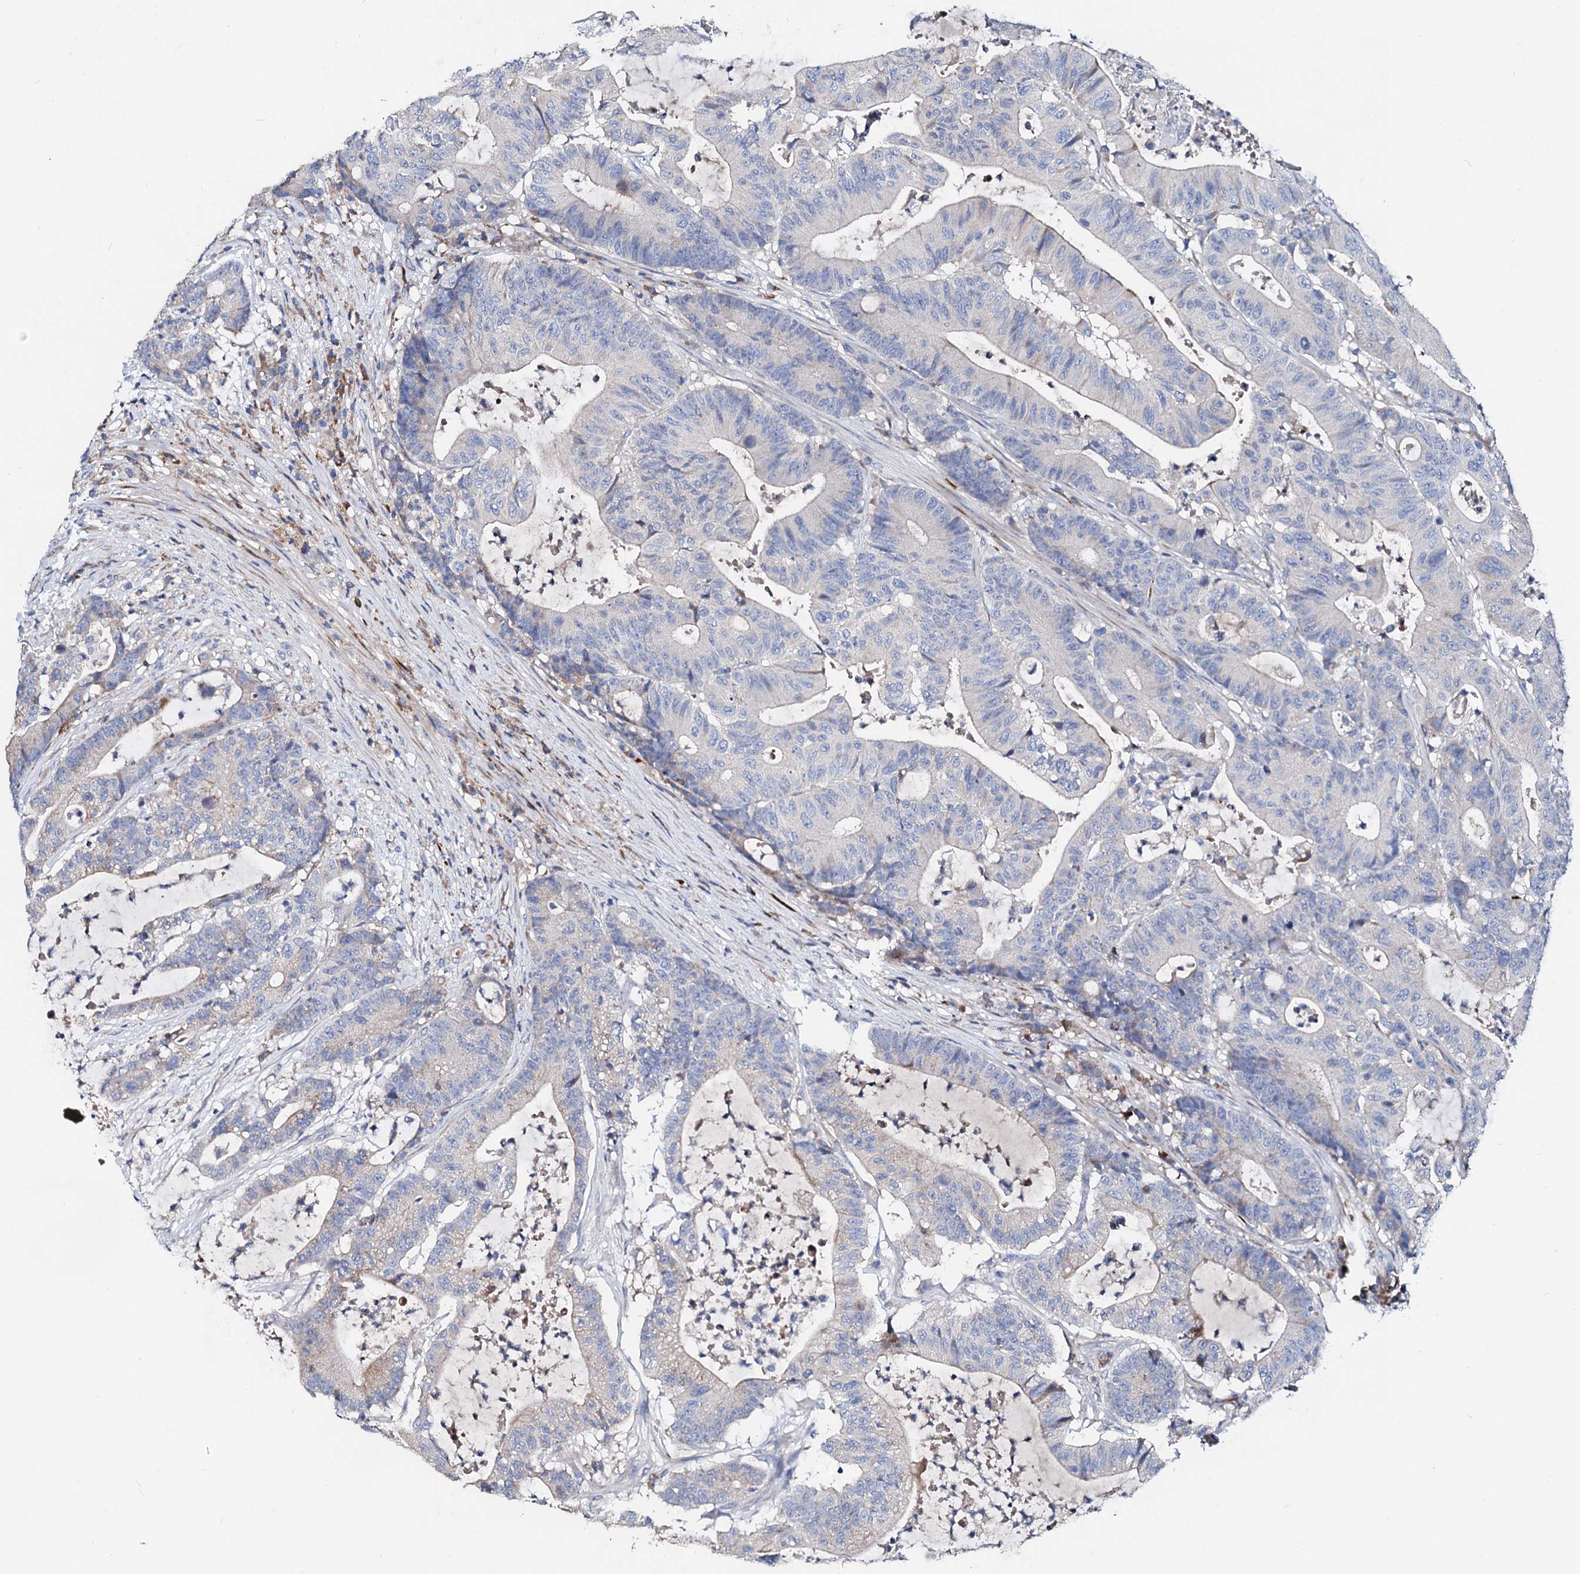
{"staining": {"intensity": "negative", "quantity": "none", "location": "none"}, "tissue": "colorectal cancer", "cell_type": "Tumor cells", "image_type": "cancer", "snomed": [{"axis": "morphology", "description": "Adenocarcinoma, NOS"}, {"axis": "topography", "description": "Colon"}], "caption": "Colorectal cancer stained for a protein using immunohistochemistry shows no positivity tumor cells.", "gene": "SLC10A7", "patient": {"sex": "female", "age": 84}}